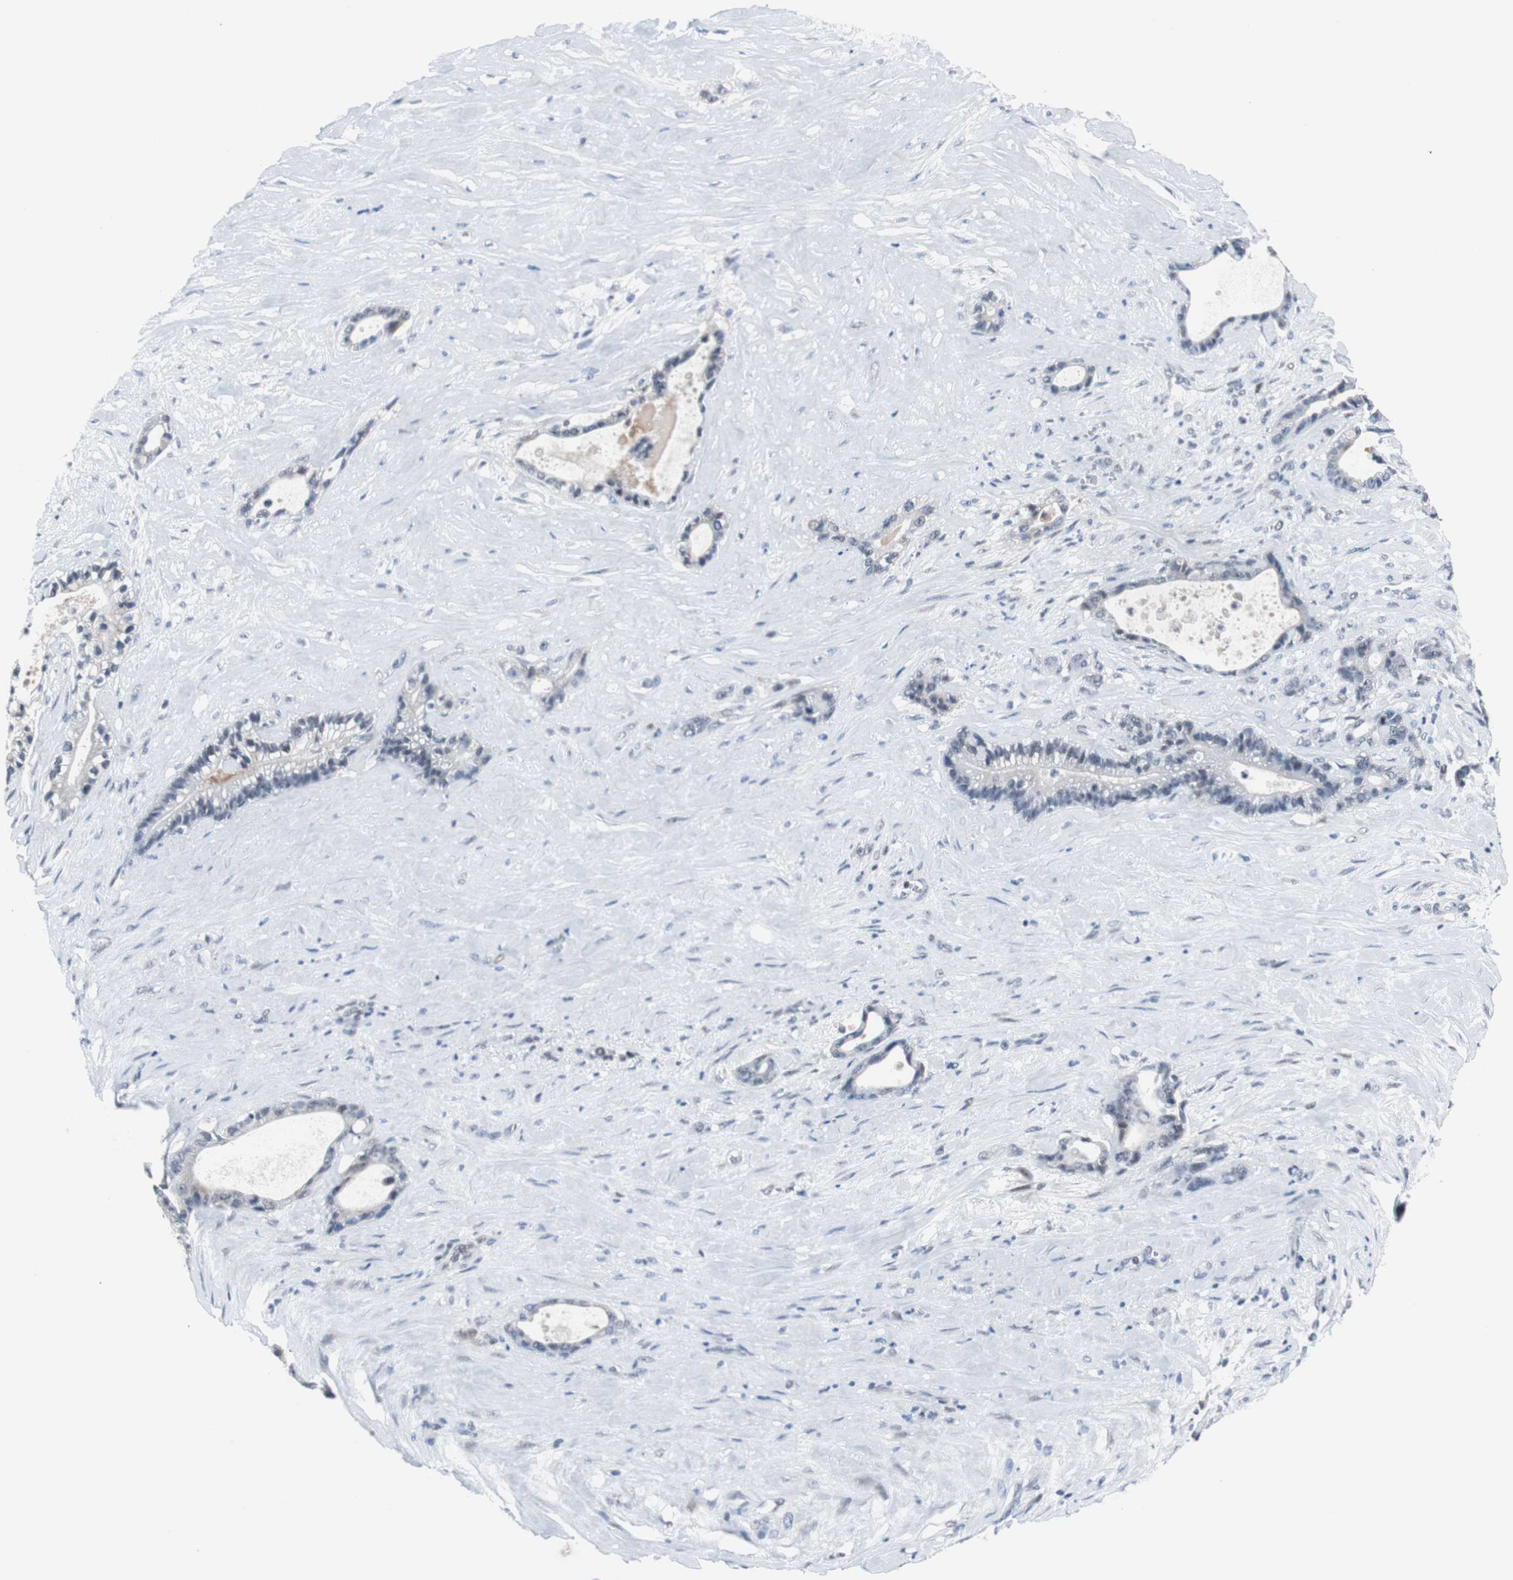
{"staining": {"intensity": "negative", "quantity": "none", "location": "none"}, "tissue": "liver cancer", "cell_type": "Tumor cells", "image_type": "cancer", "snomed": [{"axis": "morphology", "description": "Cholangiocarcinoma"}, {"axis": "topography", "description": "Liver"}], "caption": "Cholangiocarcinoma (liver) was stained to show a protein in brown. There is no significant positivity in tumor cells.", "gene": "ZHX2", "patient": {"sex": "female", "age": 55}}